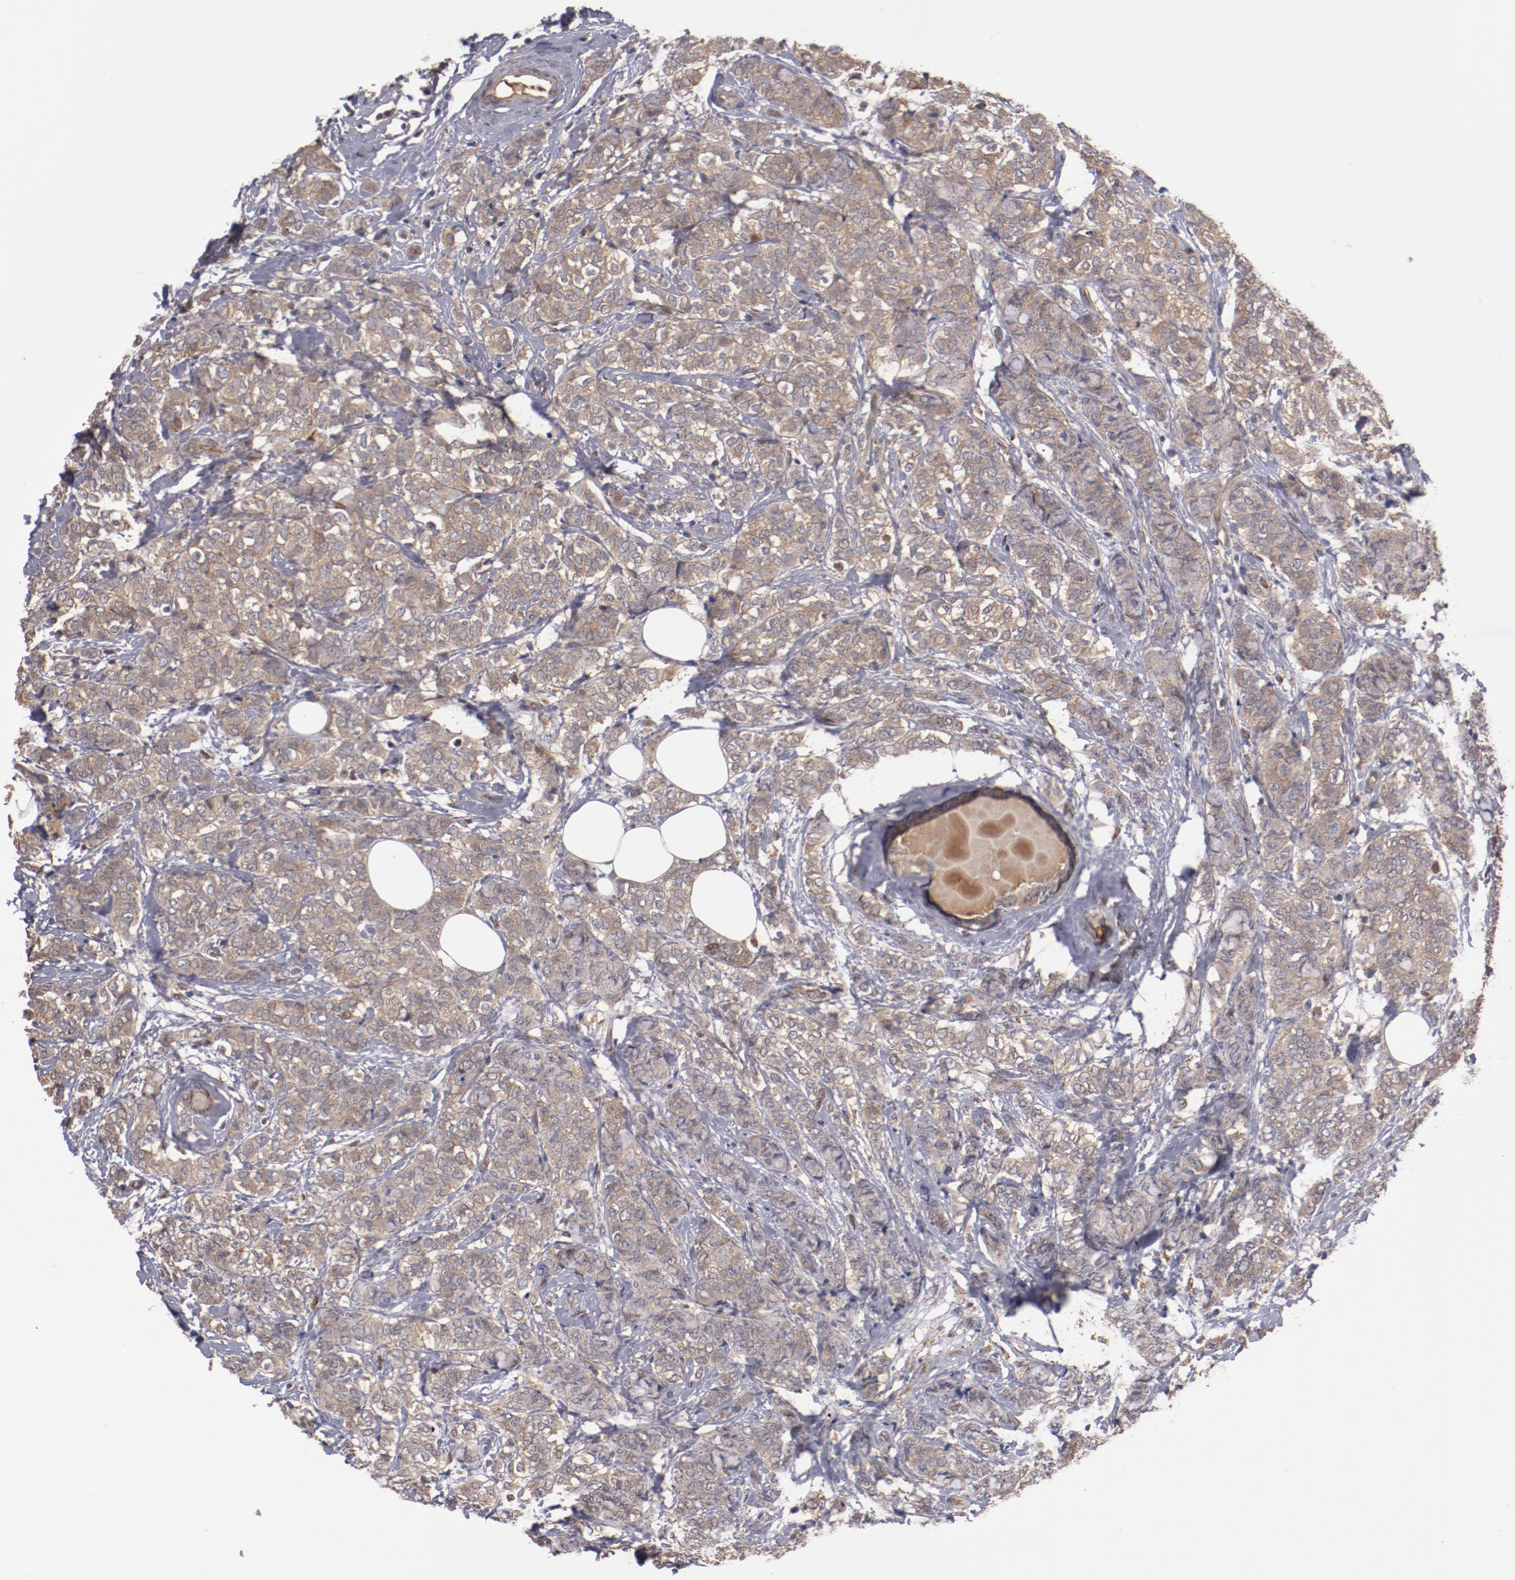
{"staining": {"intensity": "moderate", "quantity": ">75%", "location": "cytoplasmic/membranous"}, "tissue": "breast cancer", "cell_type": "Tumor cells", "image_type": "cancer", "snomed": [{"axis": "morphology", "description": "Lobular carcinoma"}, {"axis": "topography", "description": "Breast"}], "caption": "This image exhibits breast cancer stained with immunohistochemistry to label a protein in brown. The cytoplasmic/membranous of tumor cells show moderate positivity for the protein. Nuclei are counter-stained blue.", "gene": "DNAAF2", "patient": {"sex": "female", "age": 60}}